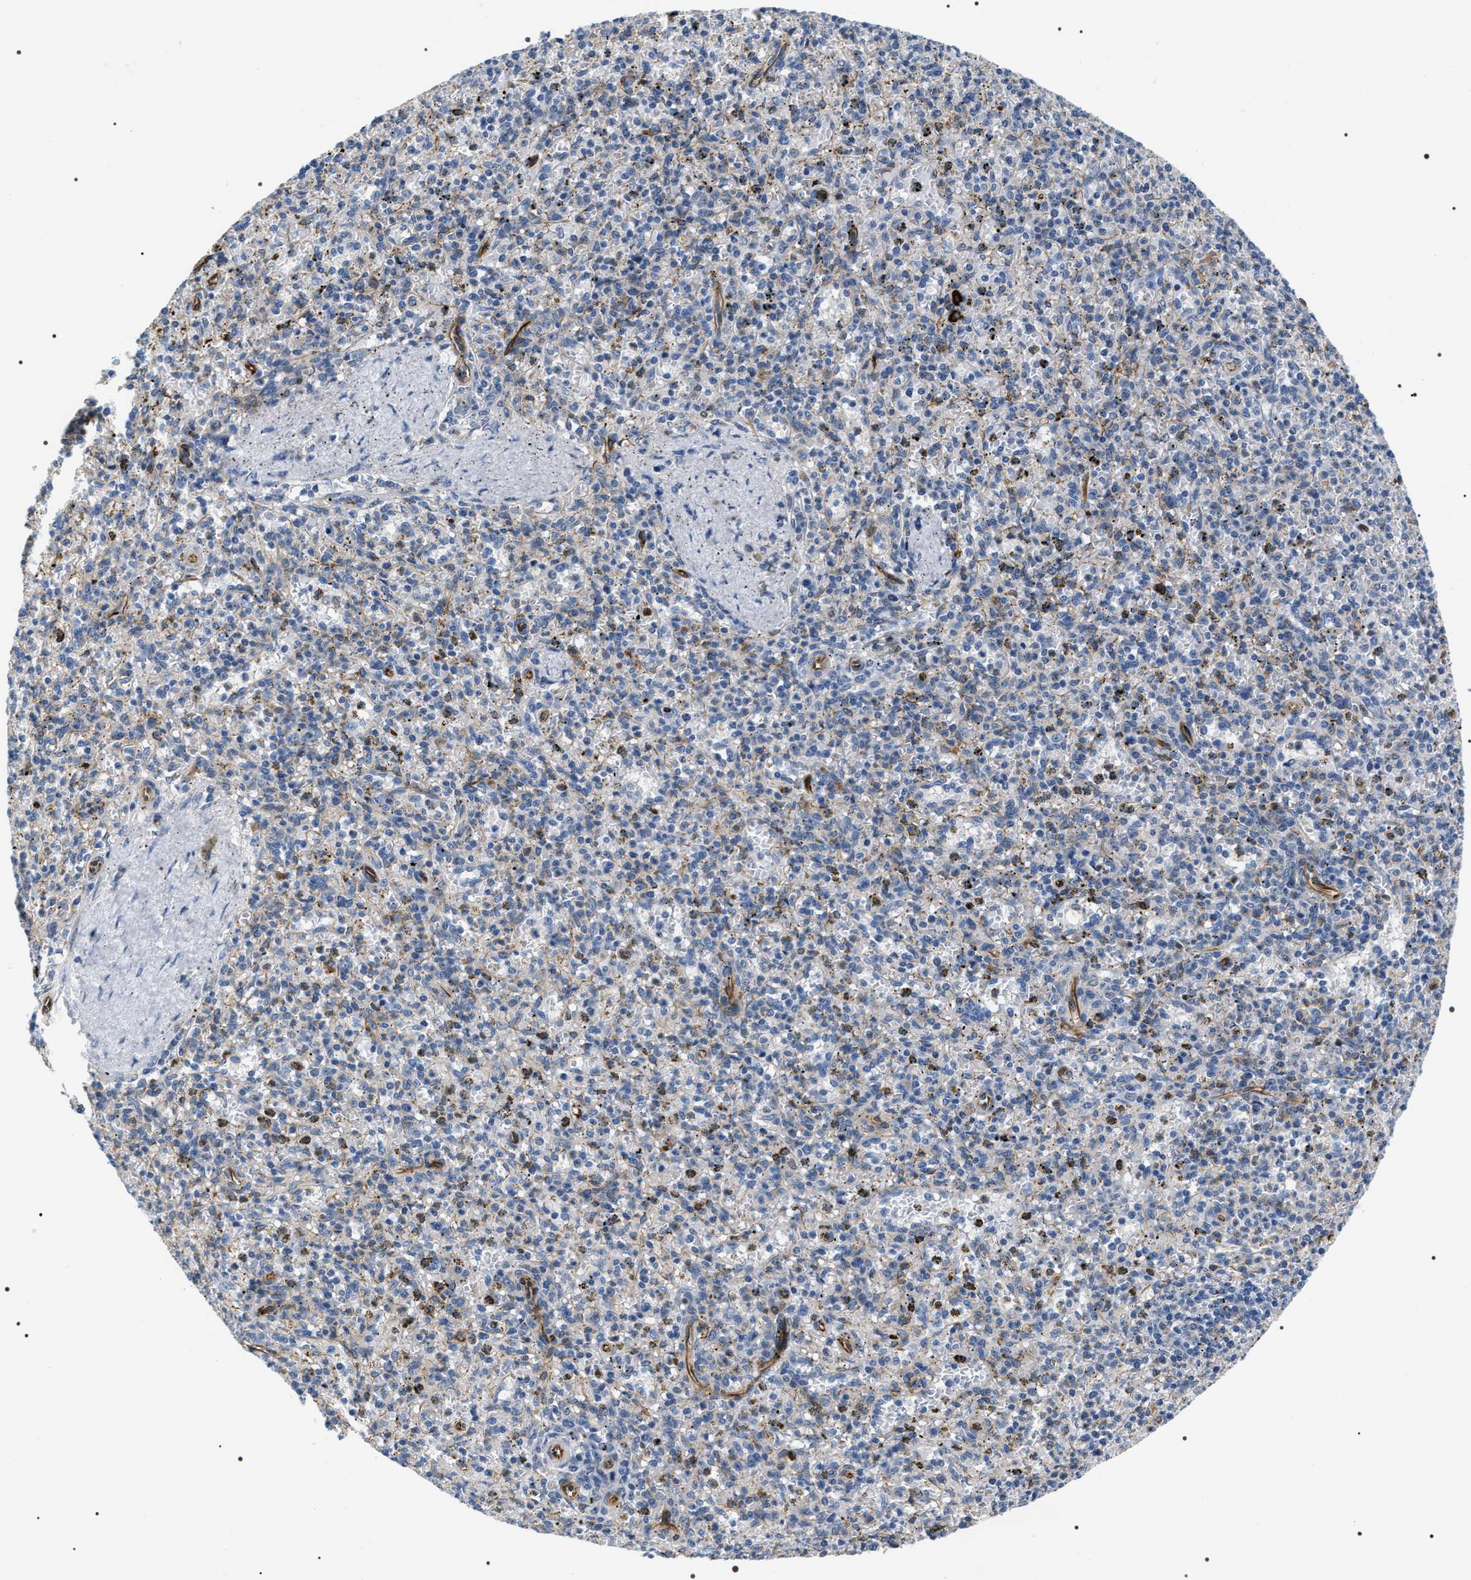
{"staining": {"intensity": "negative", "quantity": "none", "location": "none"}, "tissue": "spleen", "cell_type": "Cells in red pulp", "image_type": "normal", "snomed": [{"axis": "morphology", "description": "Normal tissue, NOS"}, {"axis": "topography", "description": "Spleen"}], "caption": "This is a histopathology image of immunohistochemistry staining of unremarkable spleen, which shows no expression in cells in red pulp. The staining is performed using DAB (3,3'-diaminobenzidine) brown chromogen with nuclei counter-stained in using hematoxylin.", "gene": "PKD1L1", "patient": {"sex": "male", "age": 72}}